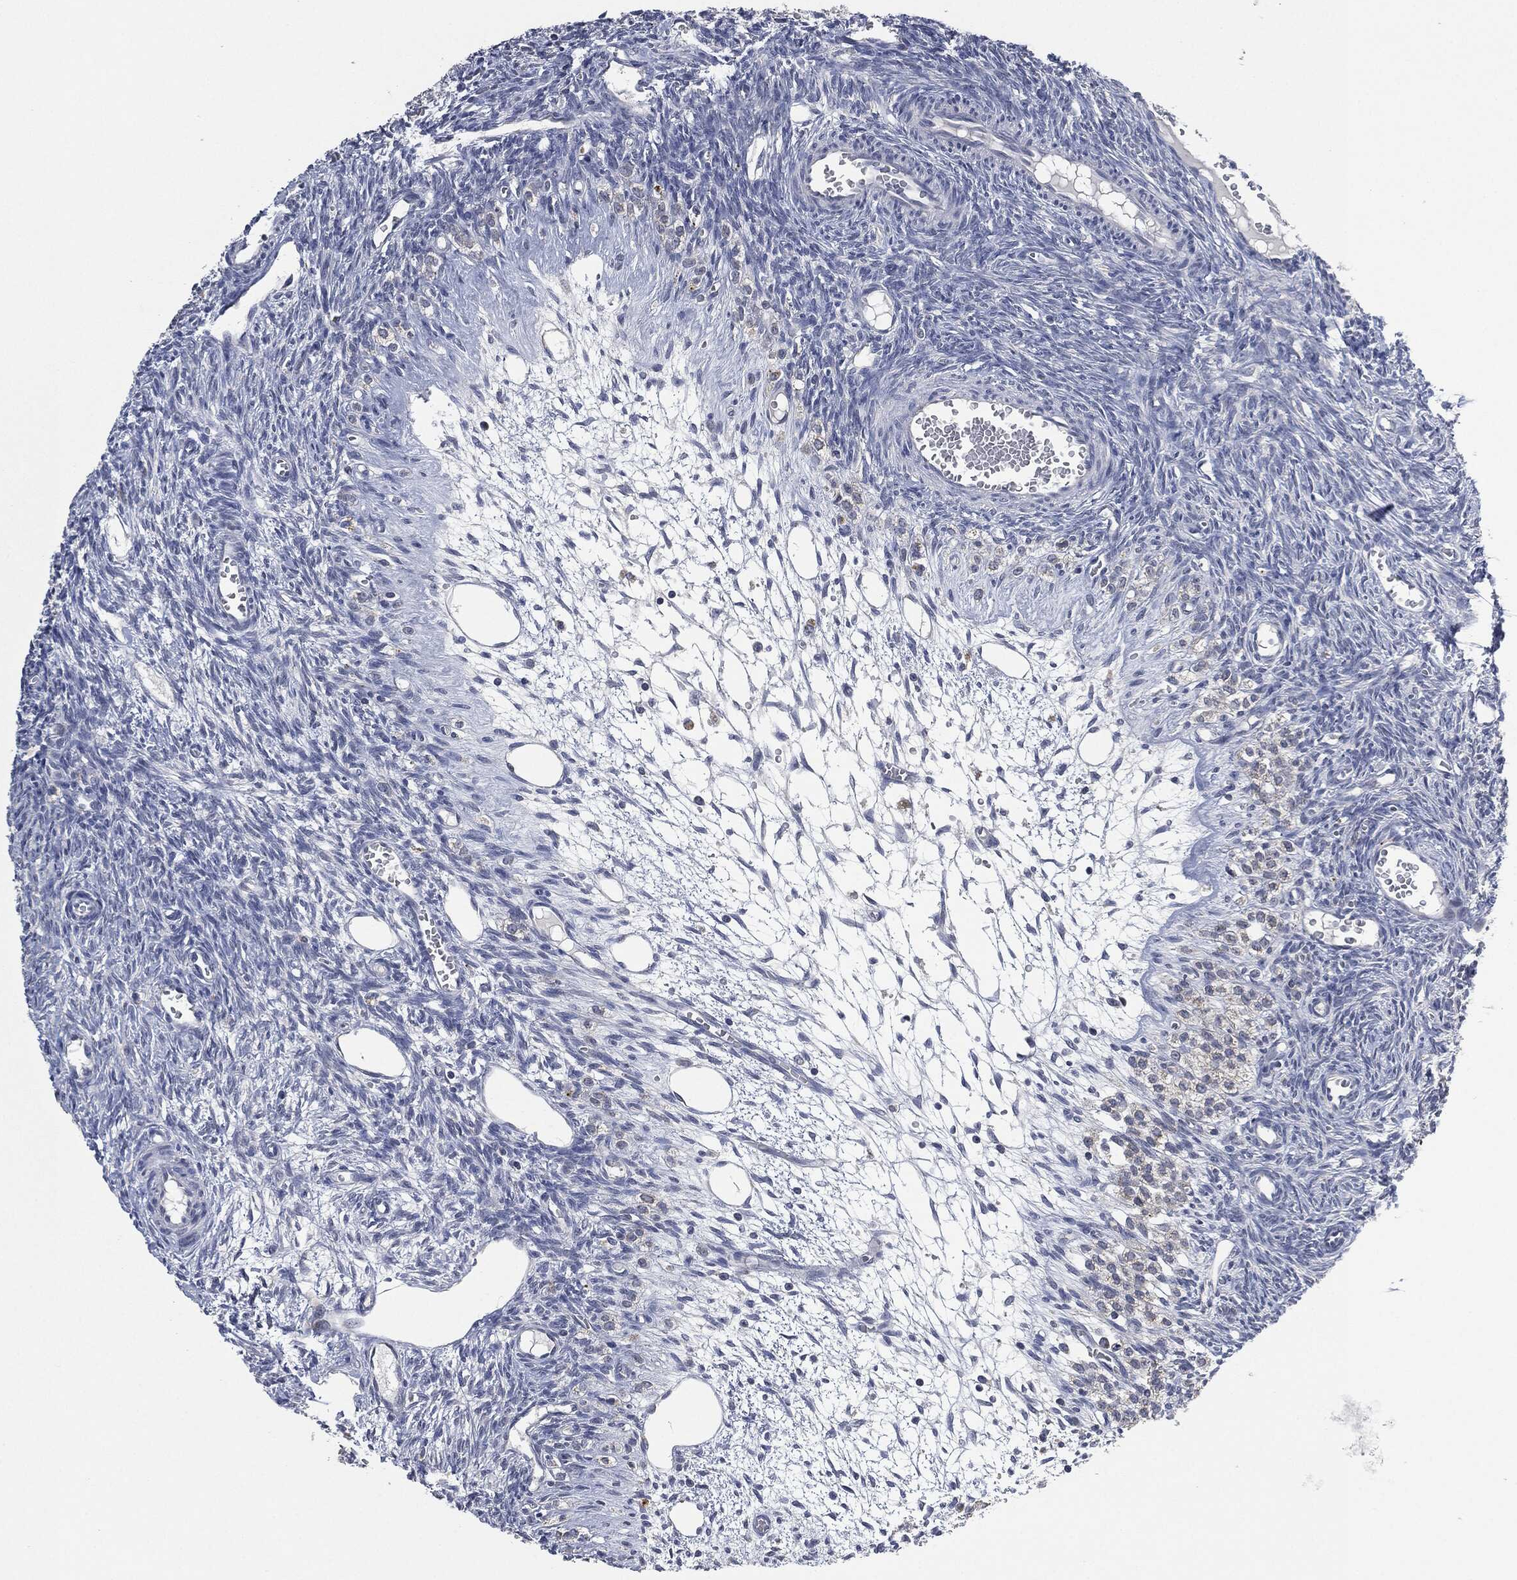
{"staining": {"intensity": "negative", "quantity": "none", "location": "none"}, "tissue": "ovary", "cell_type": "Follicle cells", "image_type": "normal", "snomed": [{"axis": "morphology", "description": "Normal tissue, NOS"}, {"axis": "topography", "description": "Ovary"}], "caption": "This is a micrograph of IHC staining of benign ovary, which shows no positivity in follicle cells.", "gene": "IL1RN", "patient": {"sex": "female", "age": 27}}